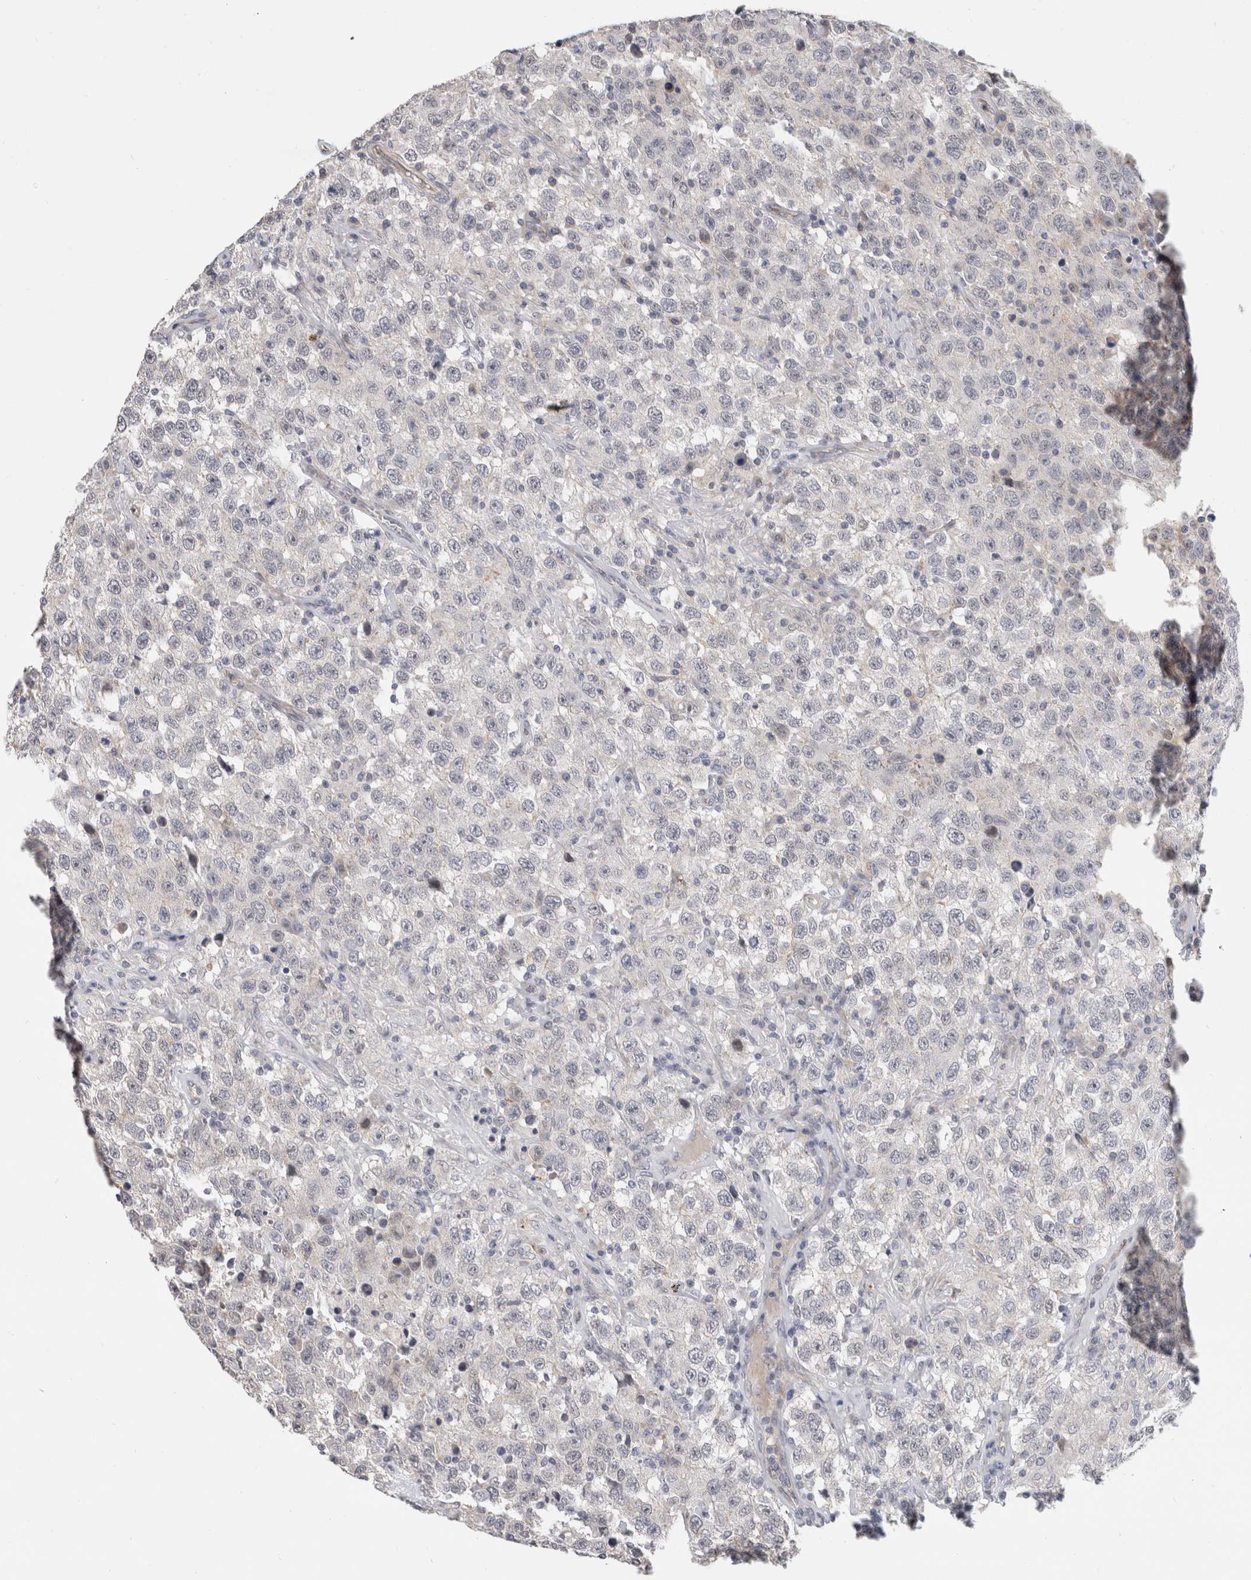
{"staining": {"intensity": "negative", "quantity": "none", "location": "none"}, "tissue": "testis cancer", "cell_type": "Tumor cells", "image_type": "cancer", "snomed": [{"axis": "morphology", "description": "Seminoma, NOS"}, {"axis": "topography", "description": "Testis"}], "caption": "A photomicrograph of human testis seminoma is negative for staining in tumor cells.", "gene": "AFP", "patient": {"sex": "male", "age": 41}}